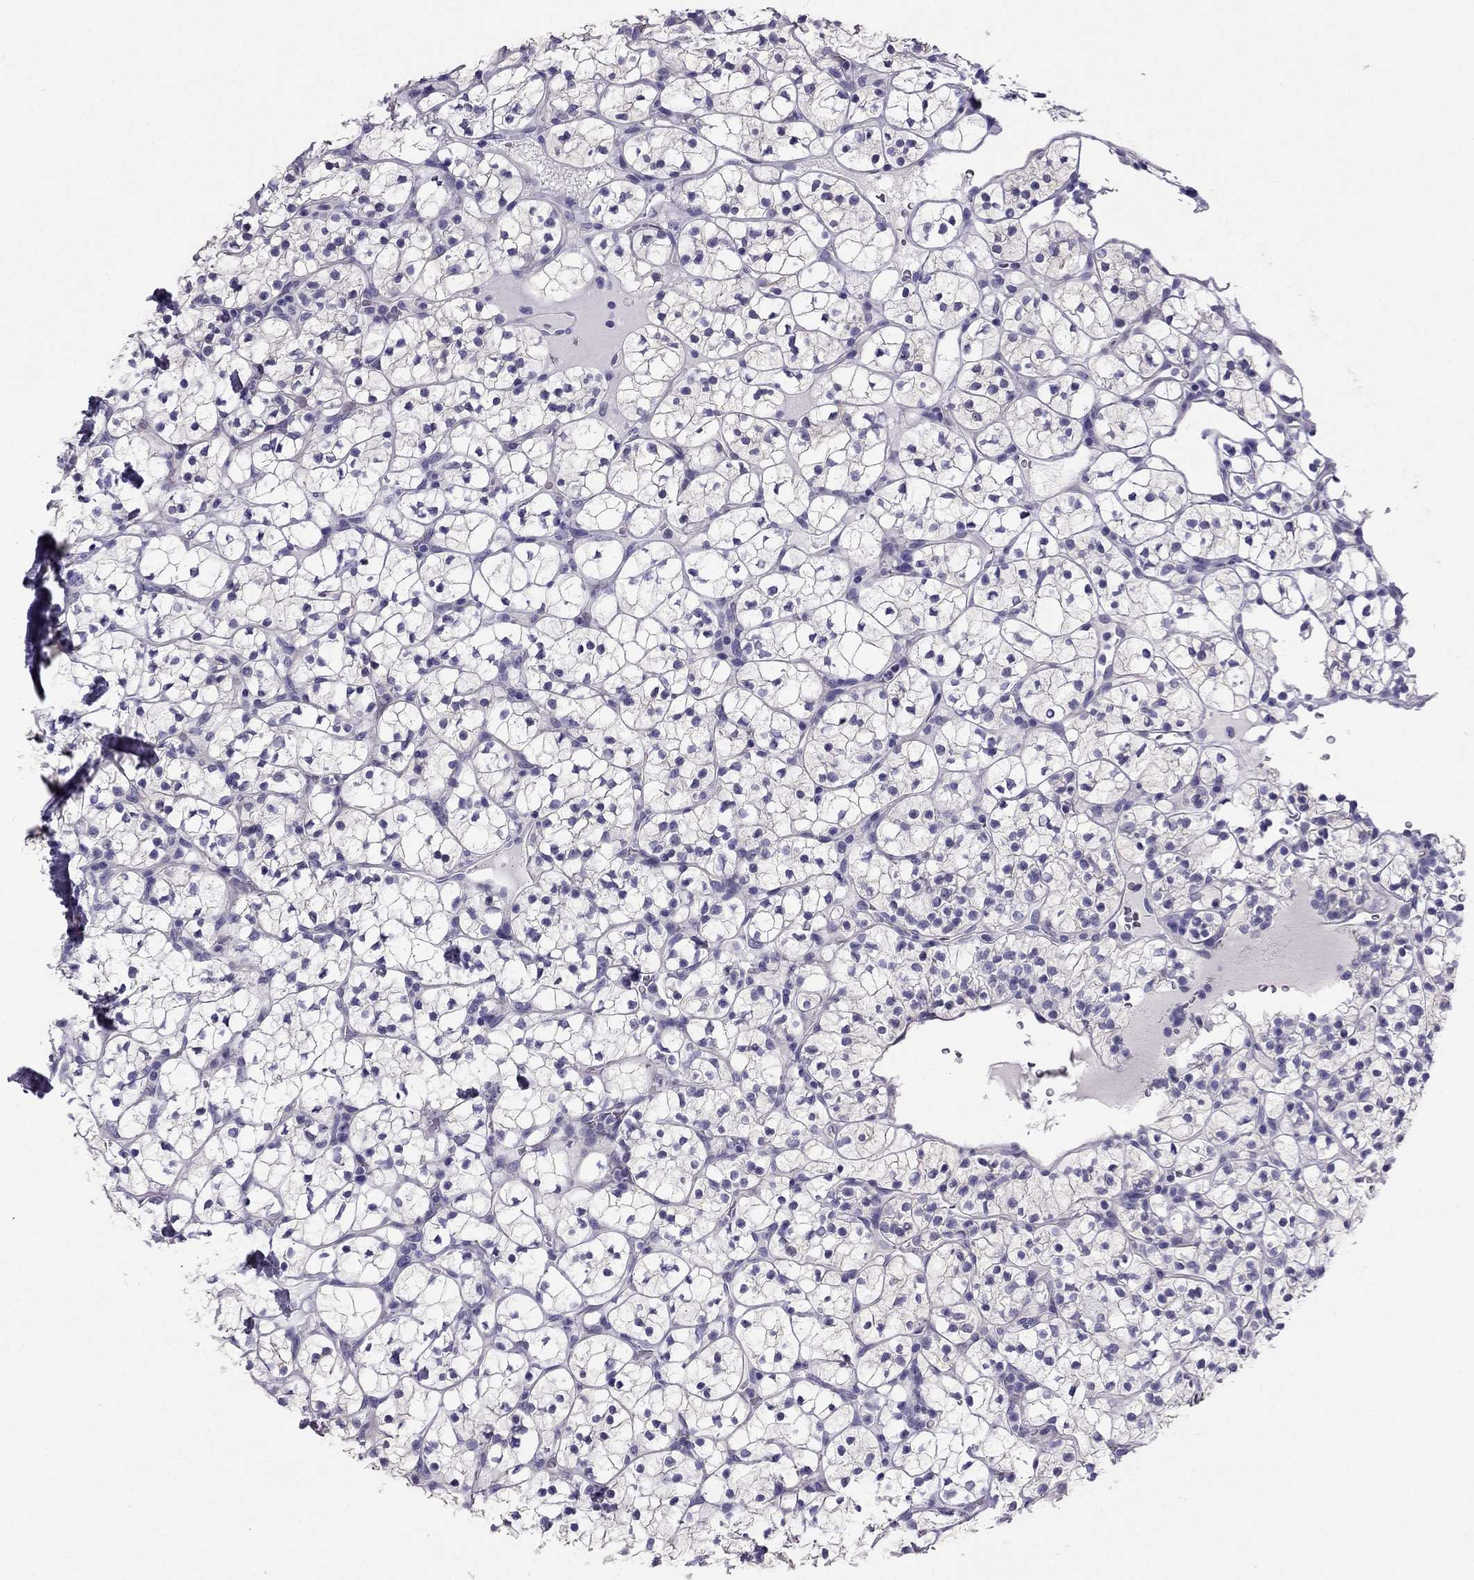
{"staining": {"intensity": "negative", "quantity": "none", "location": "none"}, "tissue": "renal cancer", "cell_type": "Tumor cells", "image_type": "cancer", "snomed": [{"axis": "morphology", "description": "Adenocarcinoma, NOS"}, {"axis": "topography", "description": "Kidney"}], "caption": "Human renal adenocarcinoma stained for a protein using immunohistochemistry (IHC) demonstrates no expression in tumor cells.", "gene": "PDE6A", "patient": {"sex": "female", "age": 89}}